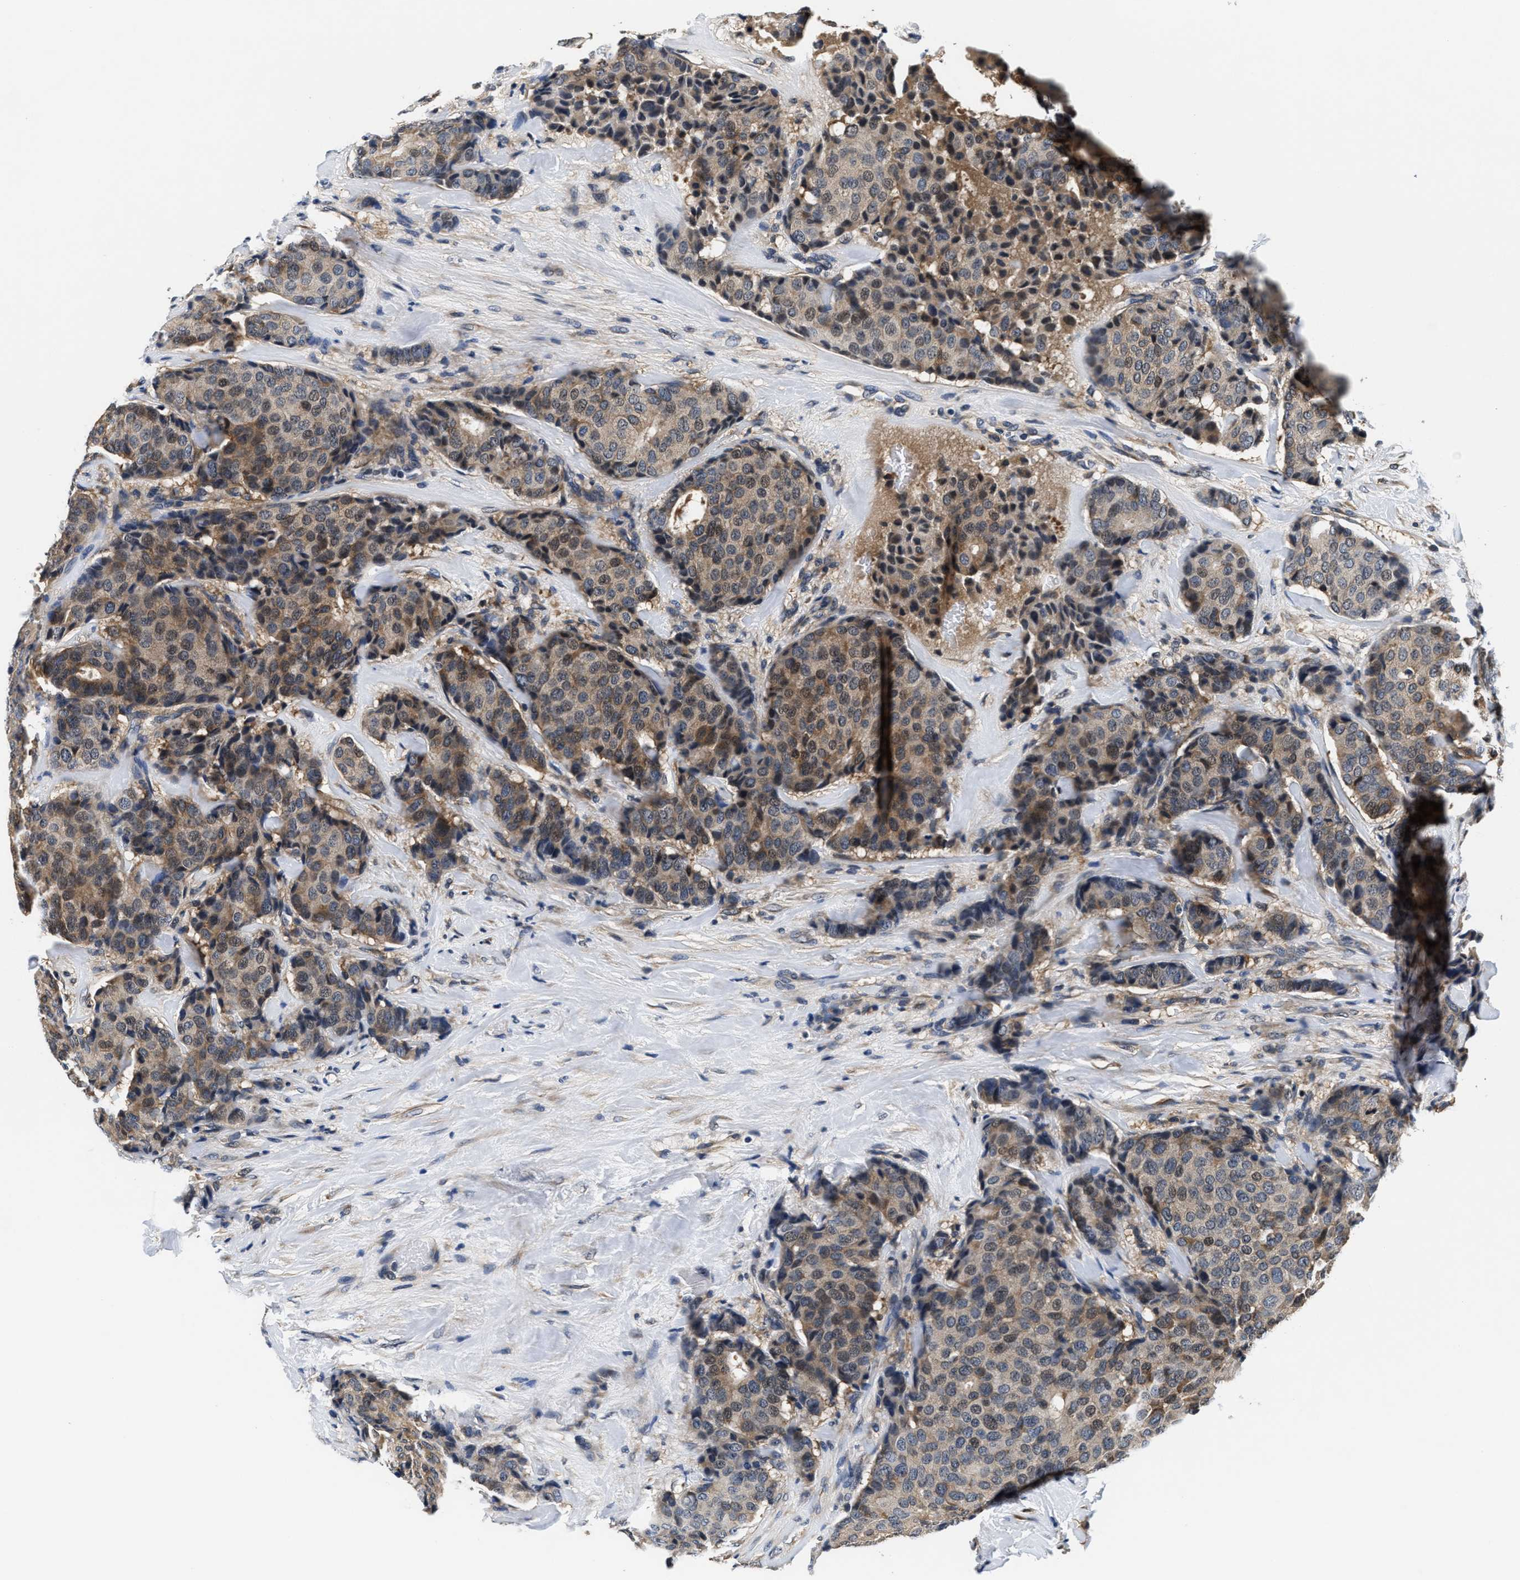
{"staining": {"intensity": "weak", "quantity": "25%-75%", "location": "cytoplasmic/membranous,nuclear"}, "tissue": "breast cancer", "cell_type": "Tumor cells", "image_type": "cancer", "snomed": [{"axis": "morphology", "description": "Duct carcinoma"}, {"axis": "topography", "description": "Breast"}], "caption": "This is an image of immunohistochemistry (IHC) staining of infiltrating ductal carcinoma (breast), which shows weak staining in the cytoplasmic/membranous and nuclear of tumor cells.", "gene": "PHPT1", "patient": {"sex": "female", "age": 75}}